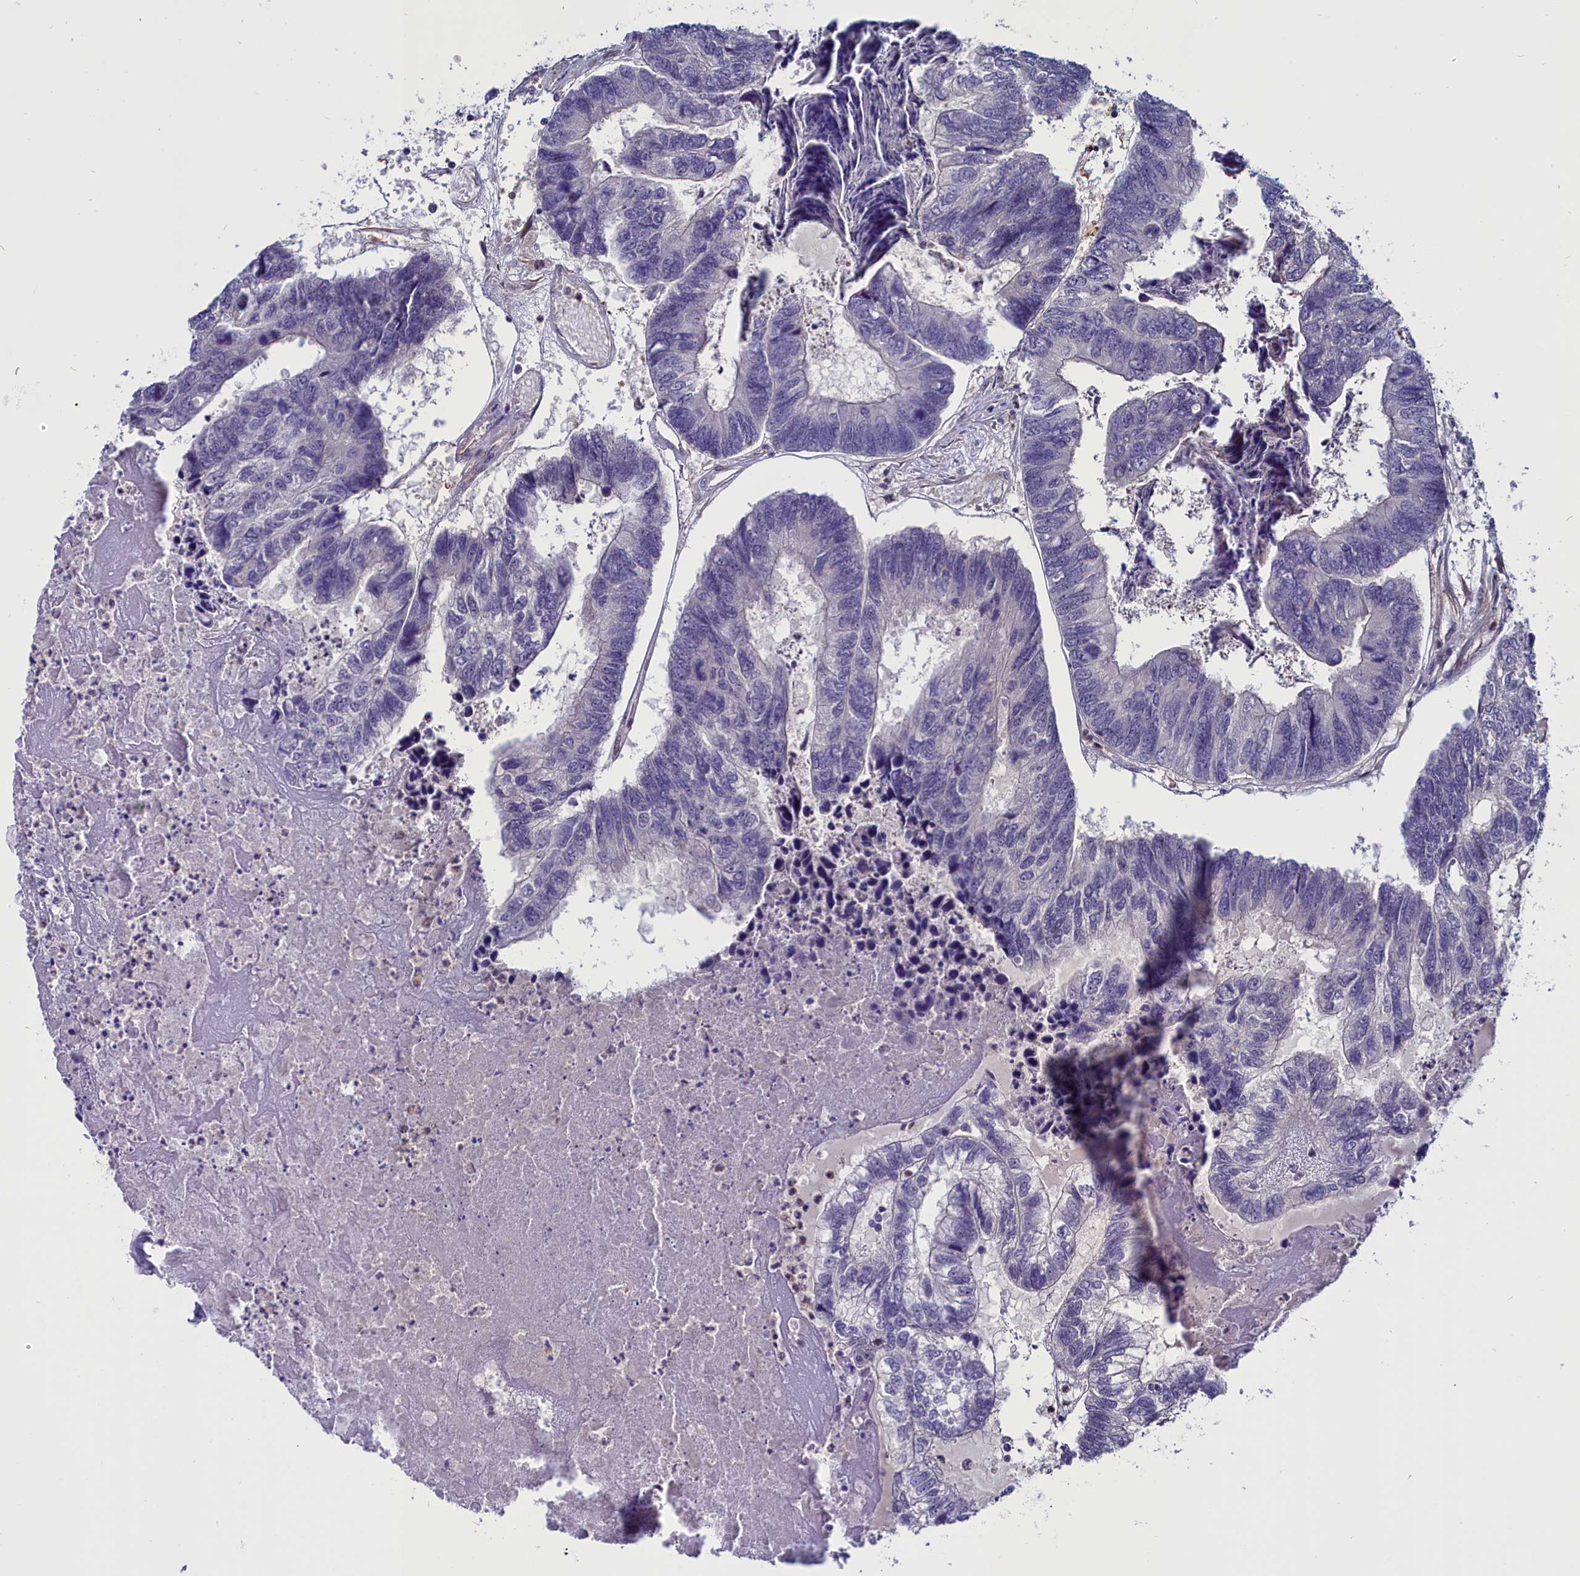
{"staining": {"intensity": "negative", "quantity": "none", "location": "none"}, "tissue": "colorectal cancer", "cell_type": "Tumor cells", "image_type": "cancer", "snomed": [{"axis": "morphology", "description": "Adenocarcinoma, NOS"}, {"axis": "topography", "description": "Colon"}], "caption": "This is an IHC histopathology image of colorectal adenocarcinoma. There is no expression in tumor cells.", "gene": "PDILT", "patient": {"sex": "female", "age": 67}}